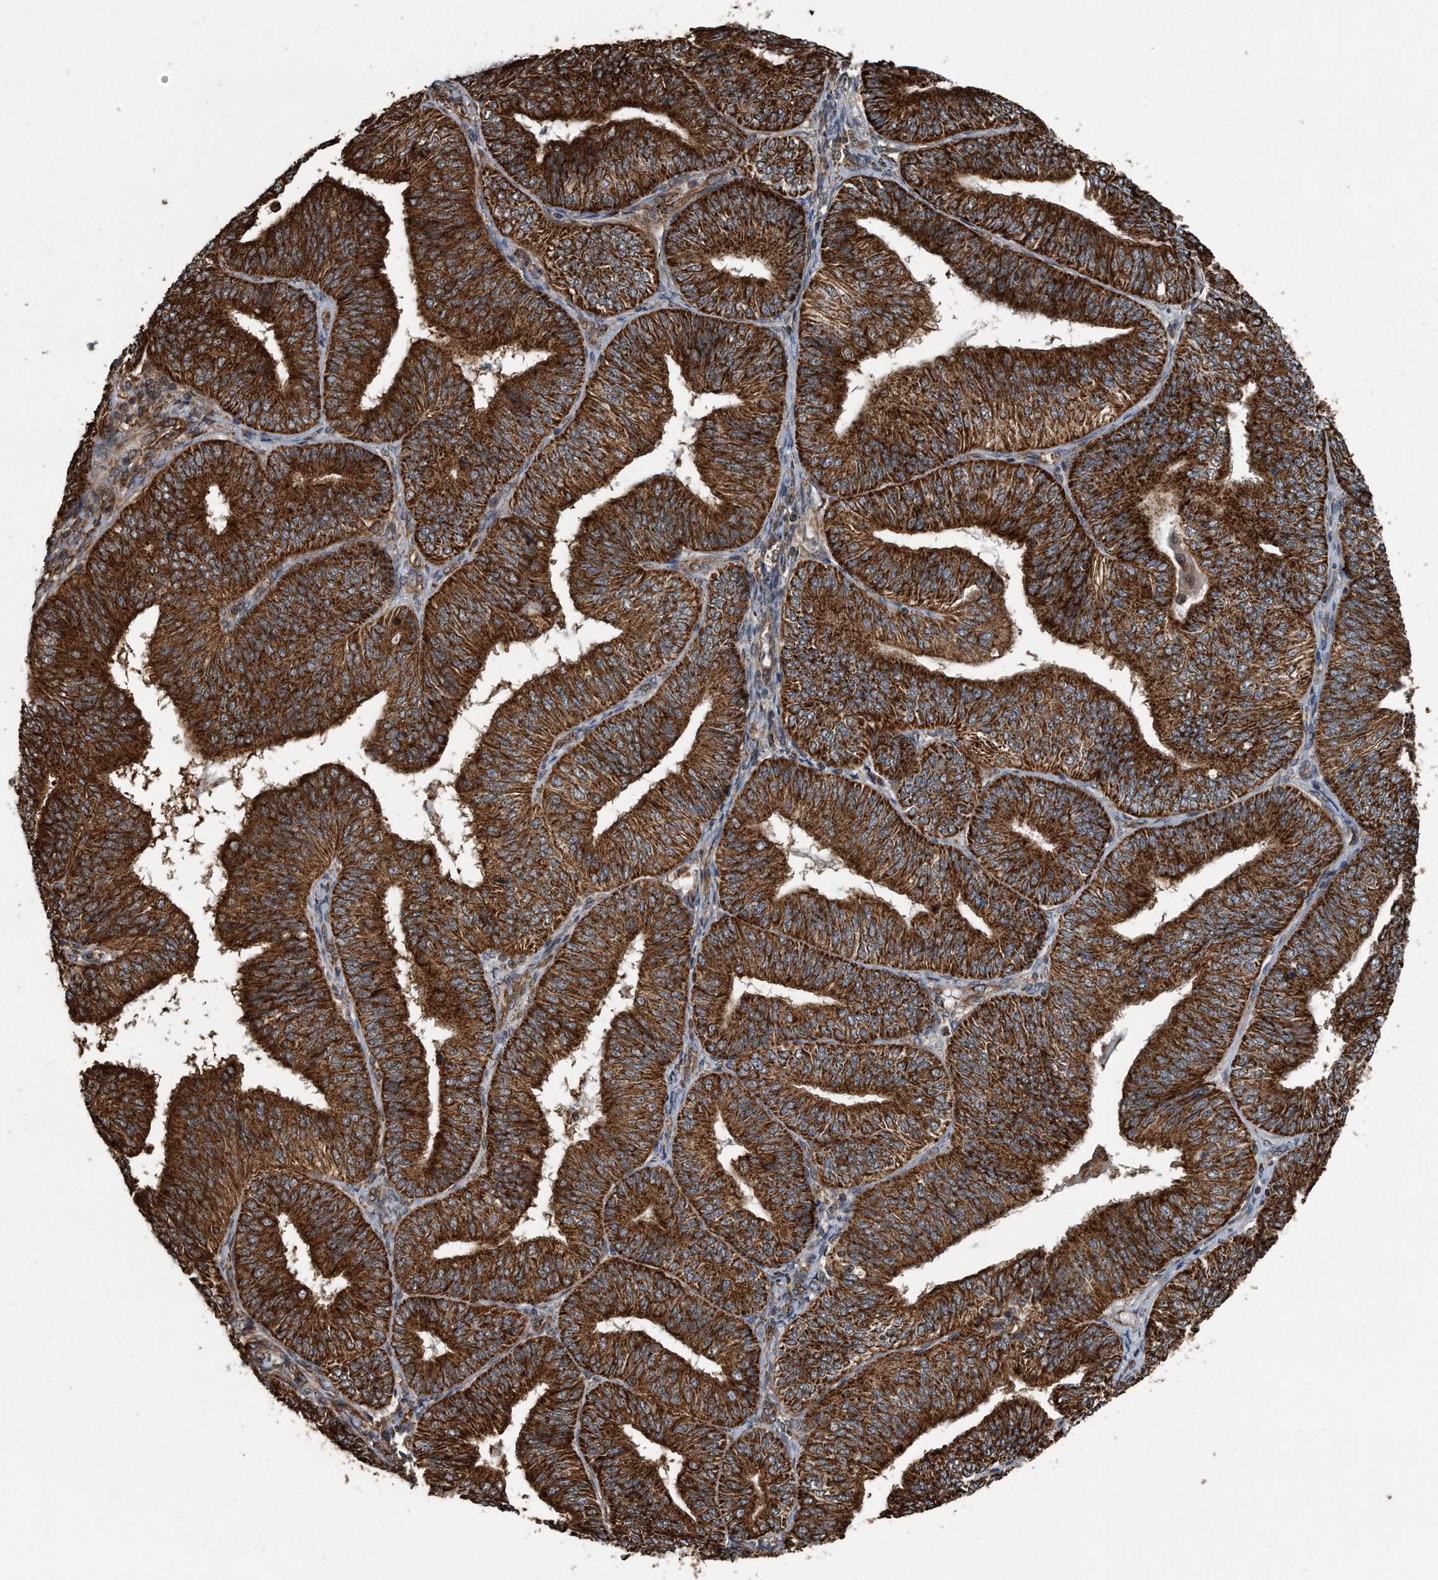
{"staining": {"intensity": "strong", "quantity": ">75%", "location": "cytoplasmic/membranous"}, "tissue": "endometrial cancer", "cell_type": "Tumor cells", "image_type": "cancer", "snomed": [{"axis": "morphology", "description": "Adenocarcinoma, NOS"}, {"axis": "topography", "description": "Endometrium"}], "caption": "Human adenocarcinoma (endometrial) stained for a protein (brown) exhibits strong cytoplasmic/membranous positive staining in about >75% of tumor cells.", "gene": "FAM136A", "patient": {"sex": "female", "age": 58}}